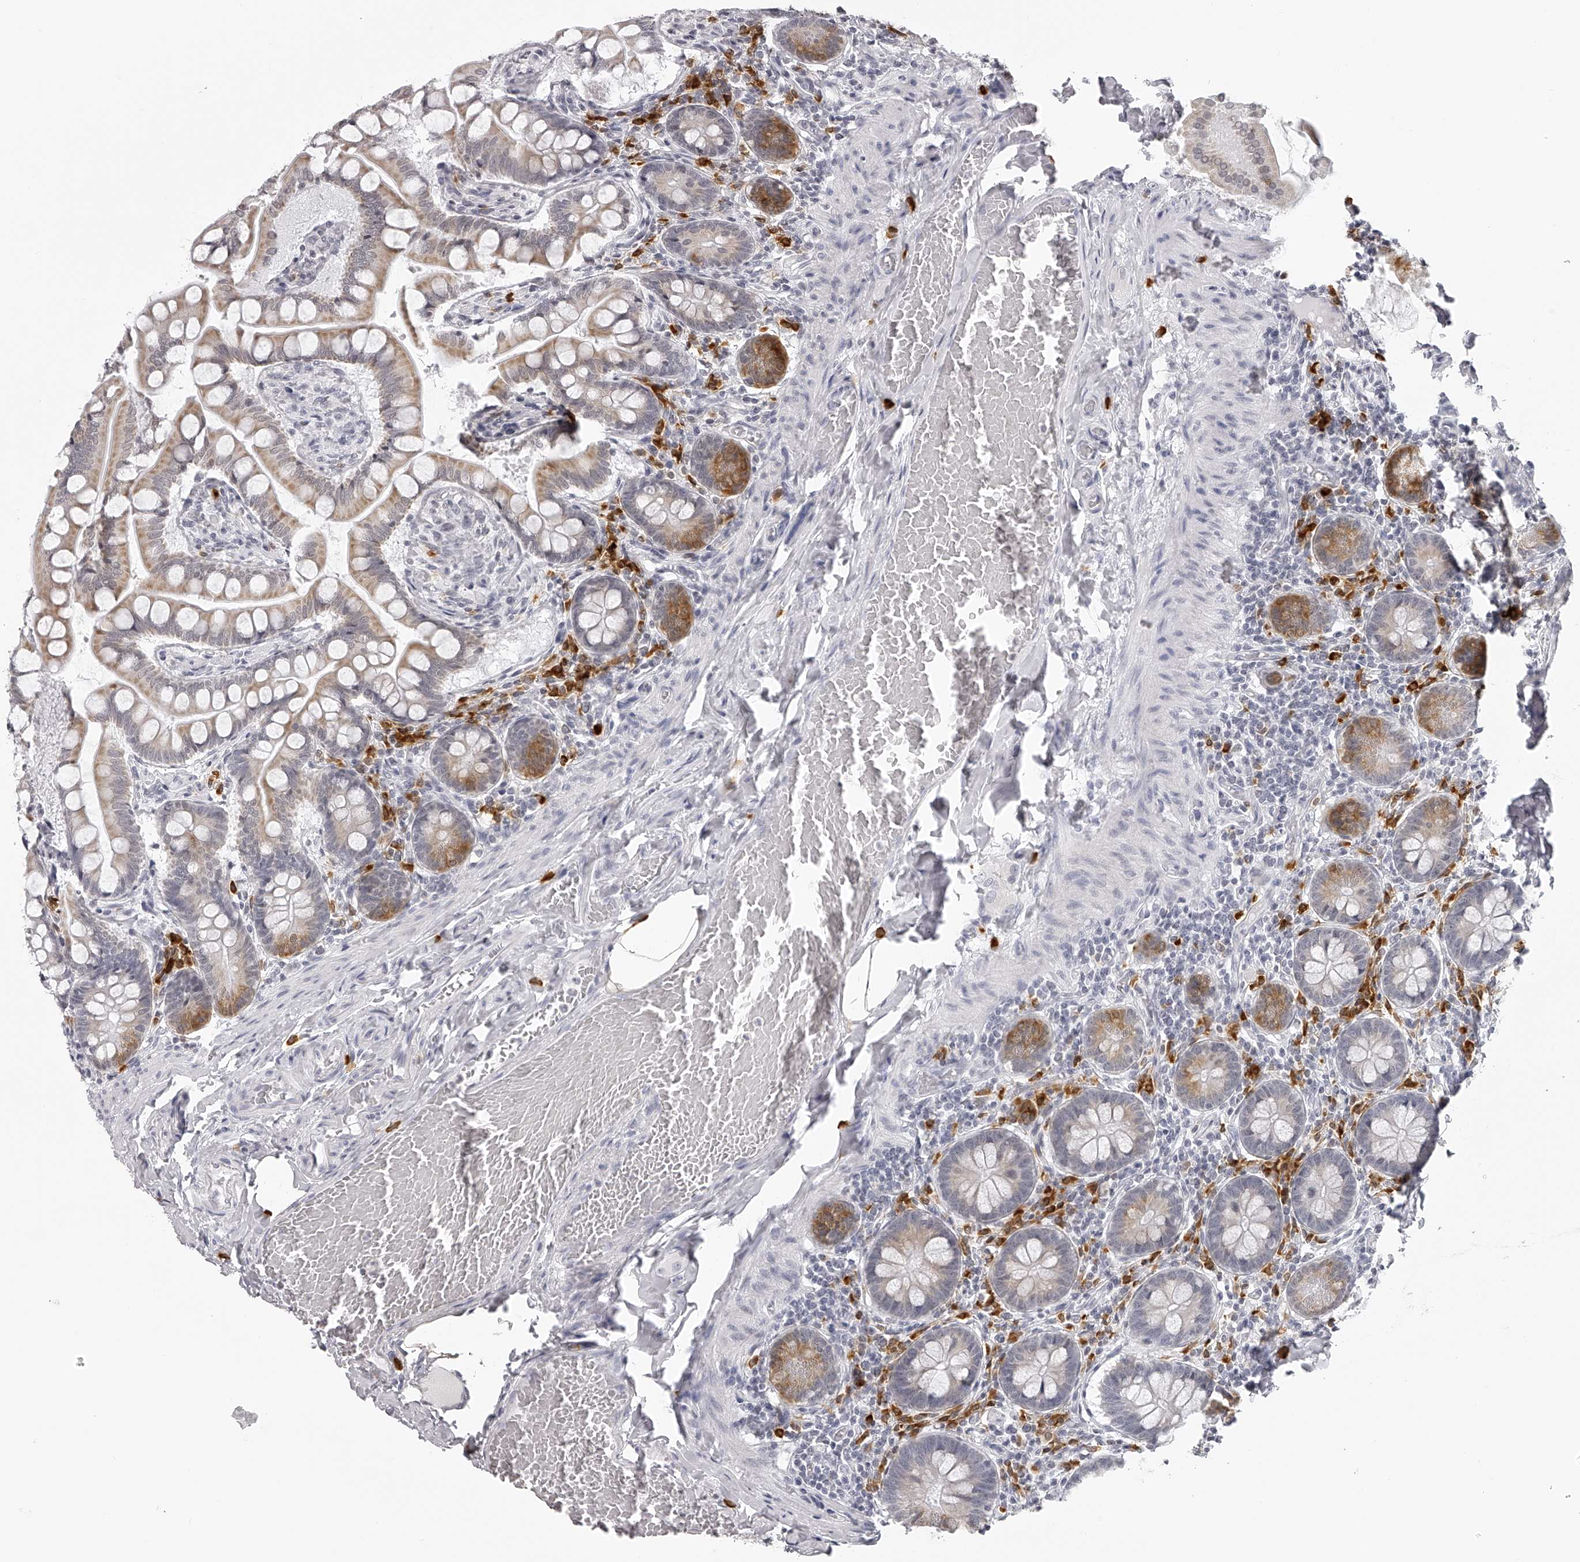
{"staining": {"intensity": "moderate", "quantity": "<25%", "location": "cytoplasmic/membranous"}, "tissue": "small intestine", "cell_type": "Glandular cells", "image_type": "normal", "snomed": [{"axis": "morphology", "description": "Normal tissue, NOS"}, {"axis": "topography", "description": "Small intestine"}], "caption": "Immunohistochemistry (IHC) histopathology image of benign small intestine: human small intestine stained using immunohistochemistry (IHC) reveals low levels of moderate protein expression localized specifically in the cytoplasmic/membranous of glandular cells, appearing as a cytoplasmic/membranous brown color.", "gene": "SEC11C", "patient": {"sex": "male", "age": 41}}